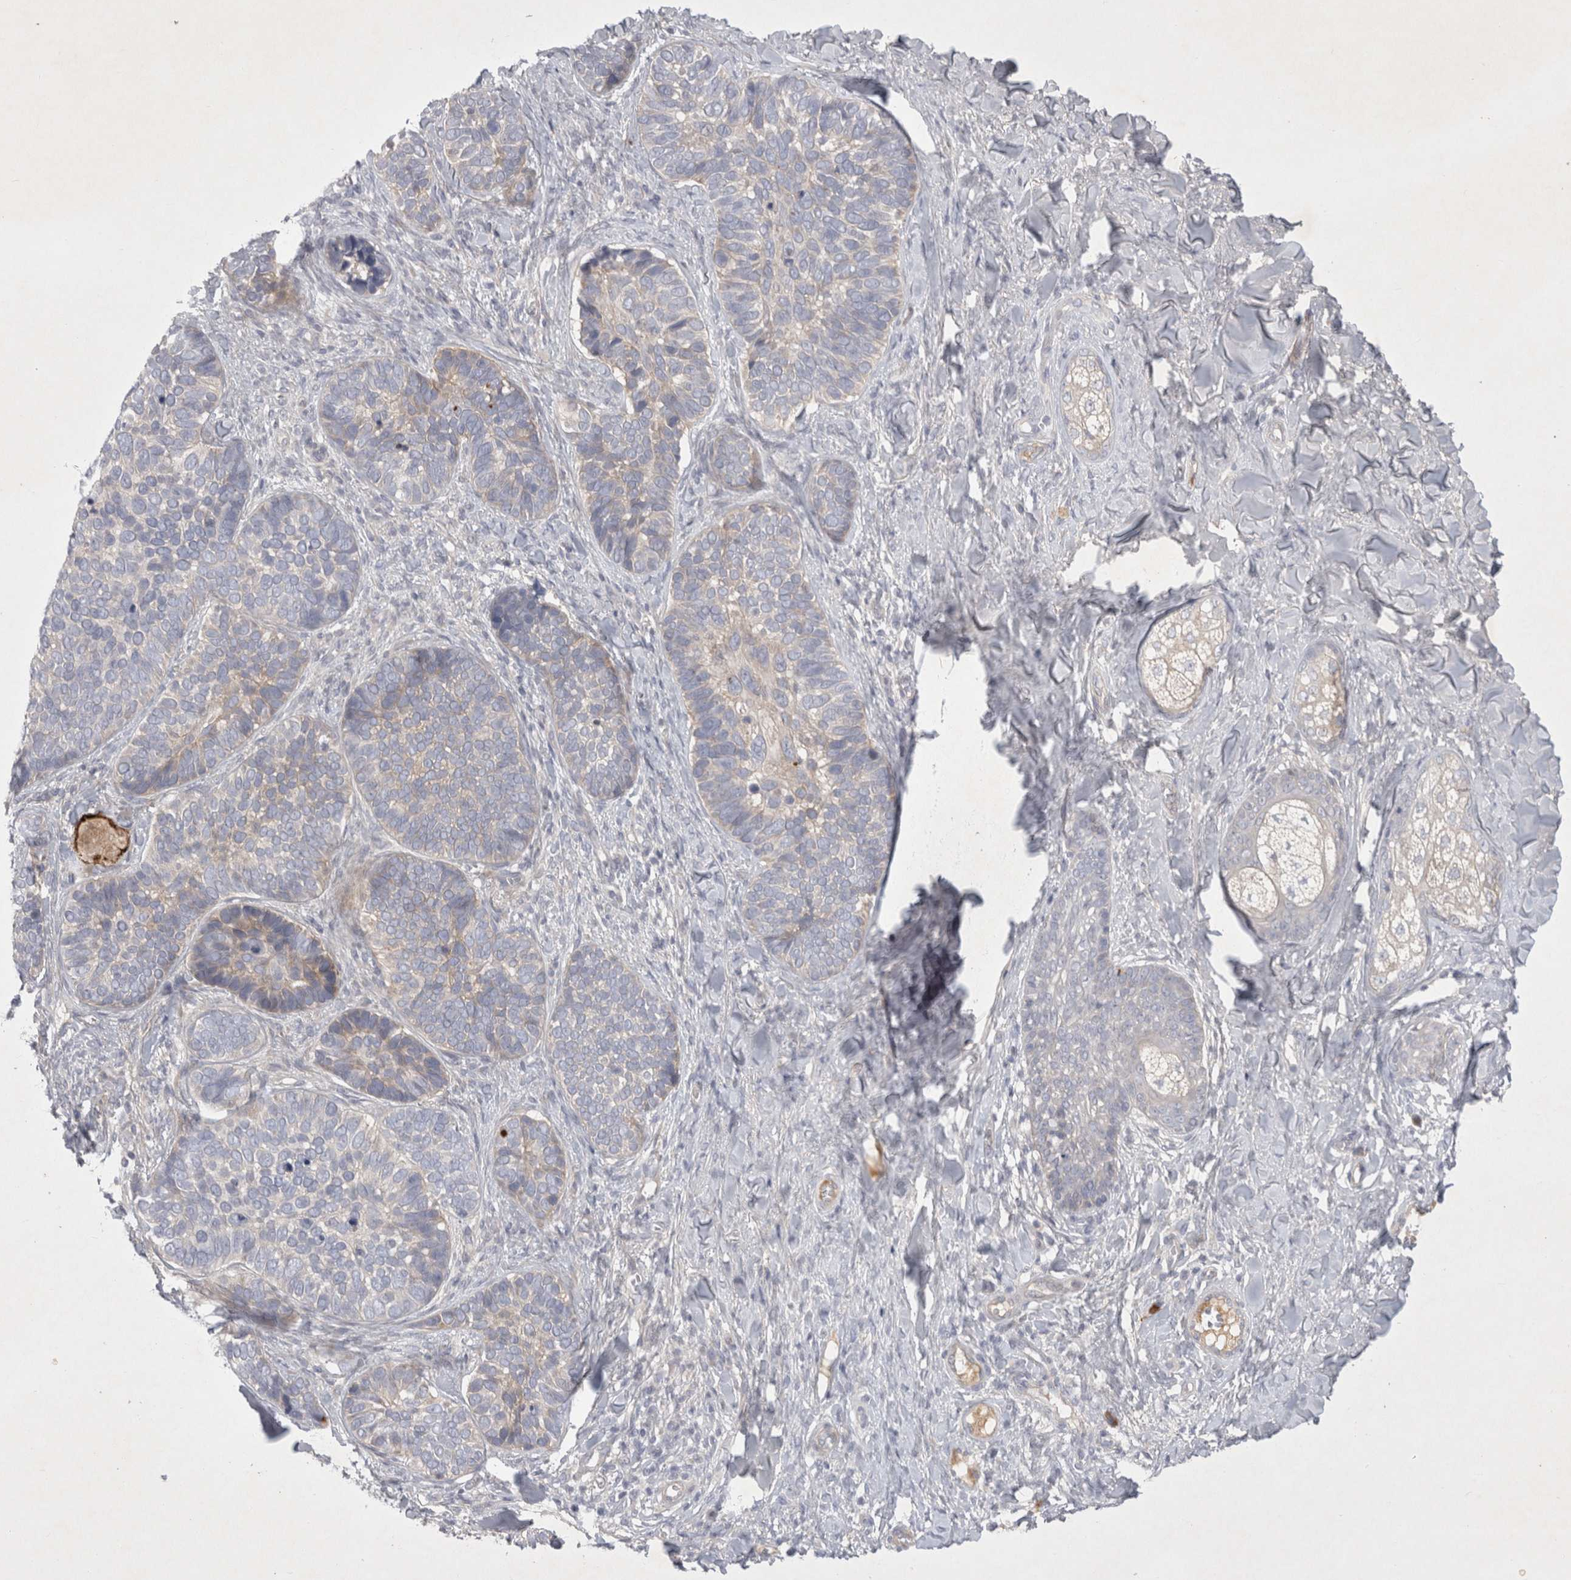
{"staining": {"intensity": "negative", "quantity": "none", "location": "none"}, "tissue": "skin cancer", "cell_type": "Tumor cells", "image_type": "cancer", "snomed": [{"axis": "morphology", "description": "Basal cell carcinoma"}, {"axis": "topography", "description": "Skin"}], "caption": "DAB (3,3'-diaminobenzidine) immunohistochemical staining of skin basal cell carcinoma exhibits no significant positivity in tumor cells.", "gene": "BZW2", "patient": {"sex": "male", "age": 62}}